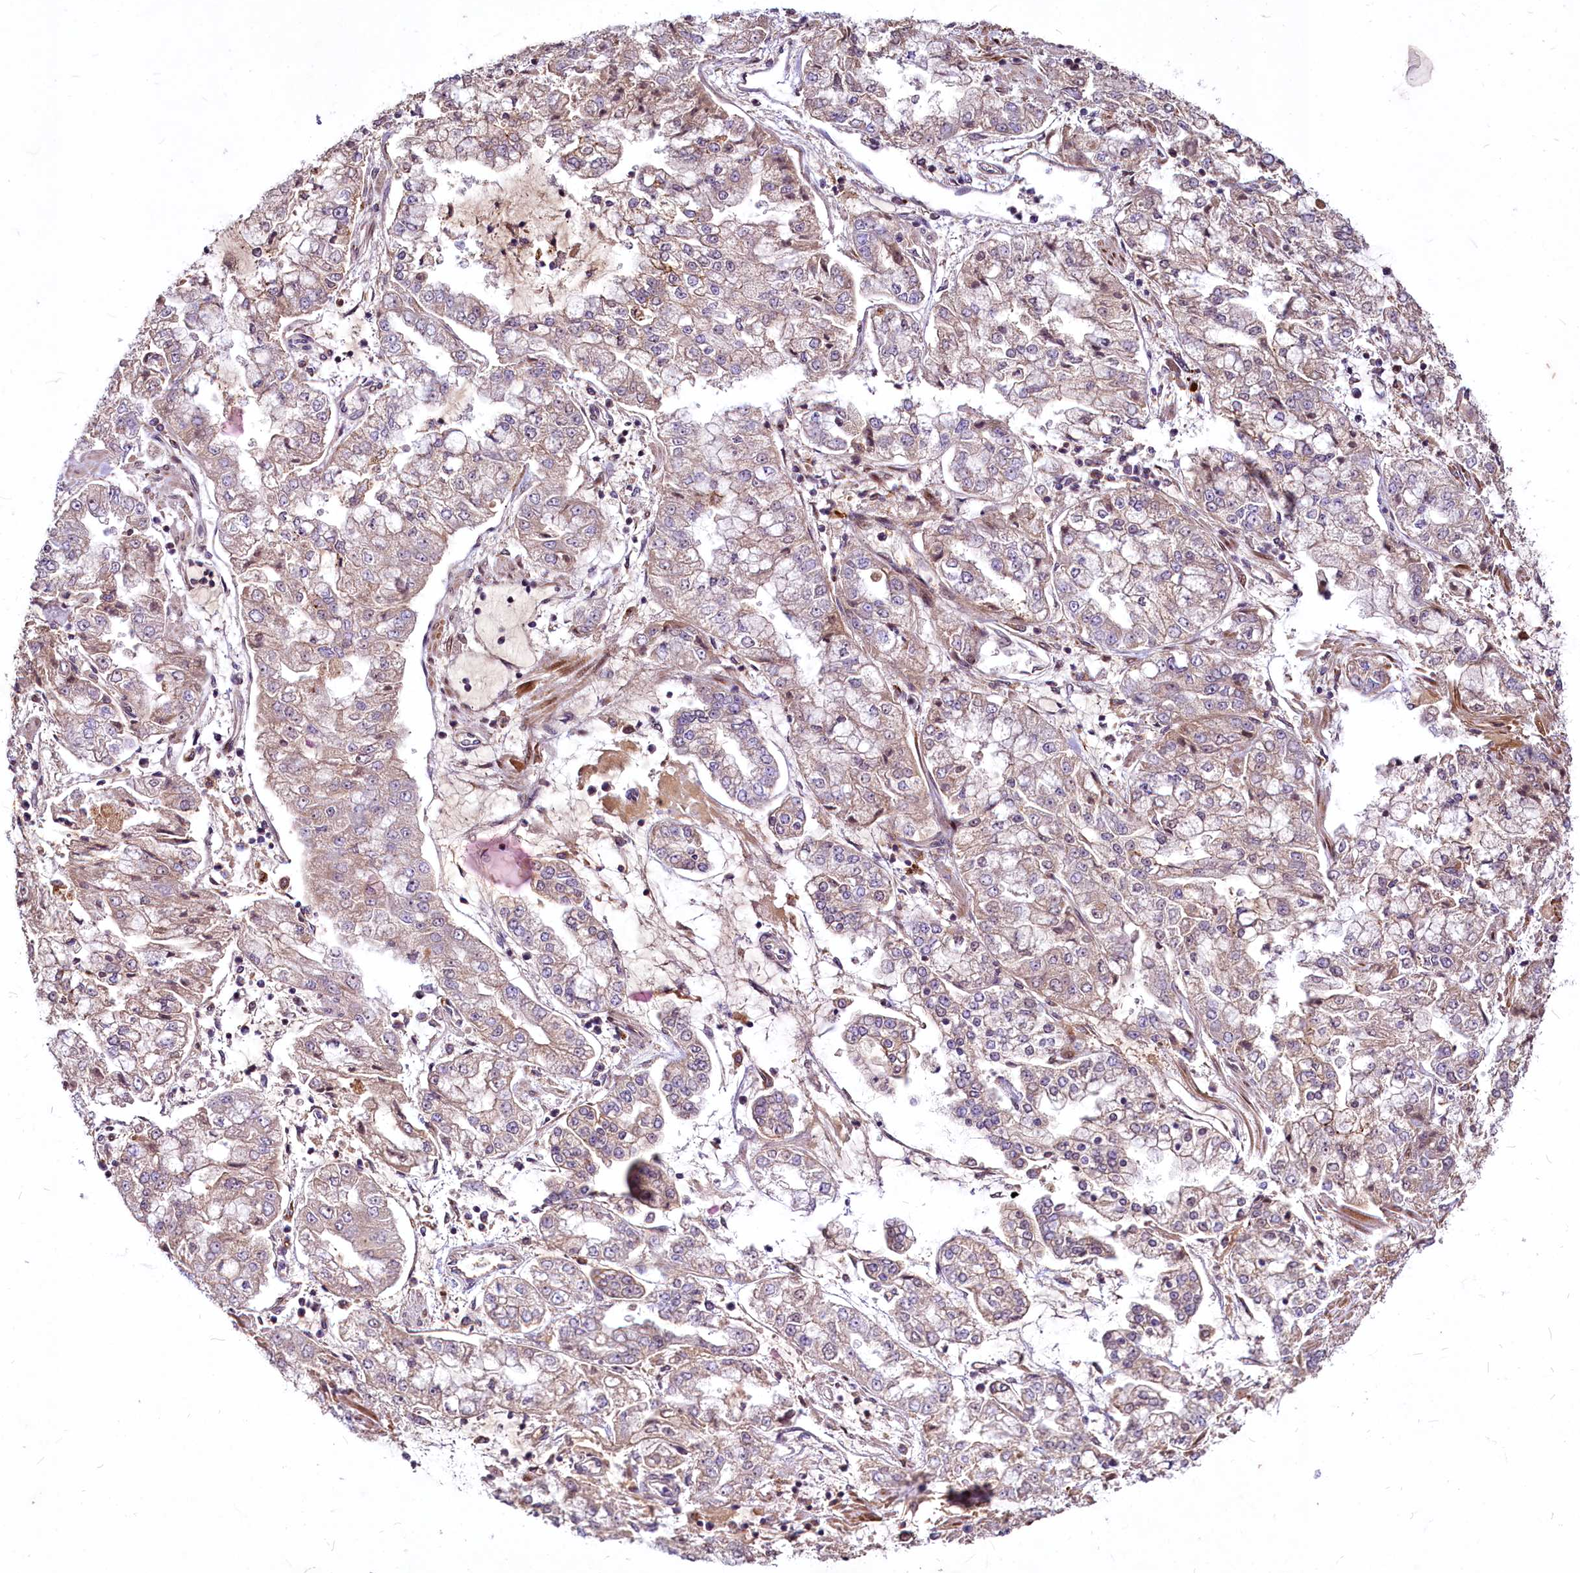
{"staining": {"intensity": "weak", "quantity": "25%-75%", "location": "cytoplasmic/membranous"}, "tissue": "stomach cancer", "cell_type": "Tumor cells", "image_type": "cancer", "snomed": [{"axis": "morphology", "description": "Adenocarcinoma, NOS"}, {"axis": "topography", "description": "Stomach"}], "caption": "Immunohistochemistry (IHC) image of stomach cancer (adenocarcinoma) stained for a protein (brown), which reveals low levels of weak cytoplasmic/membranous staining in about 25%-75% of tumor cells.", "gene": "C11orf86", "patient": {"sex": "male", "age": 76}}